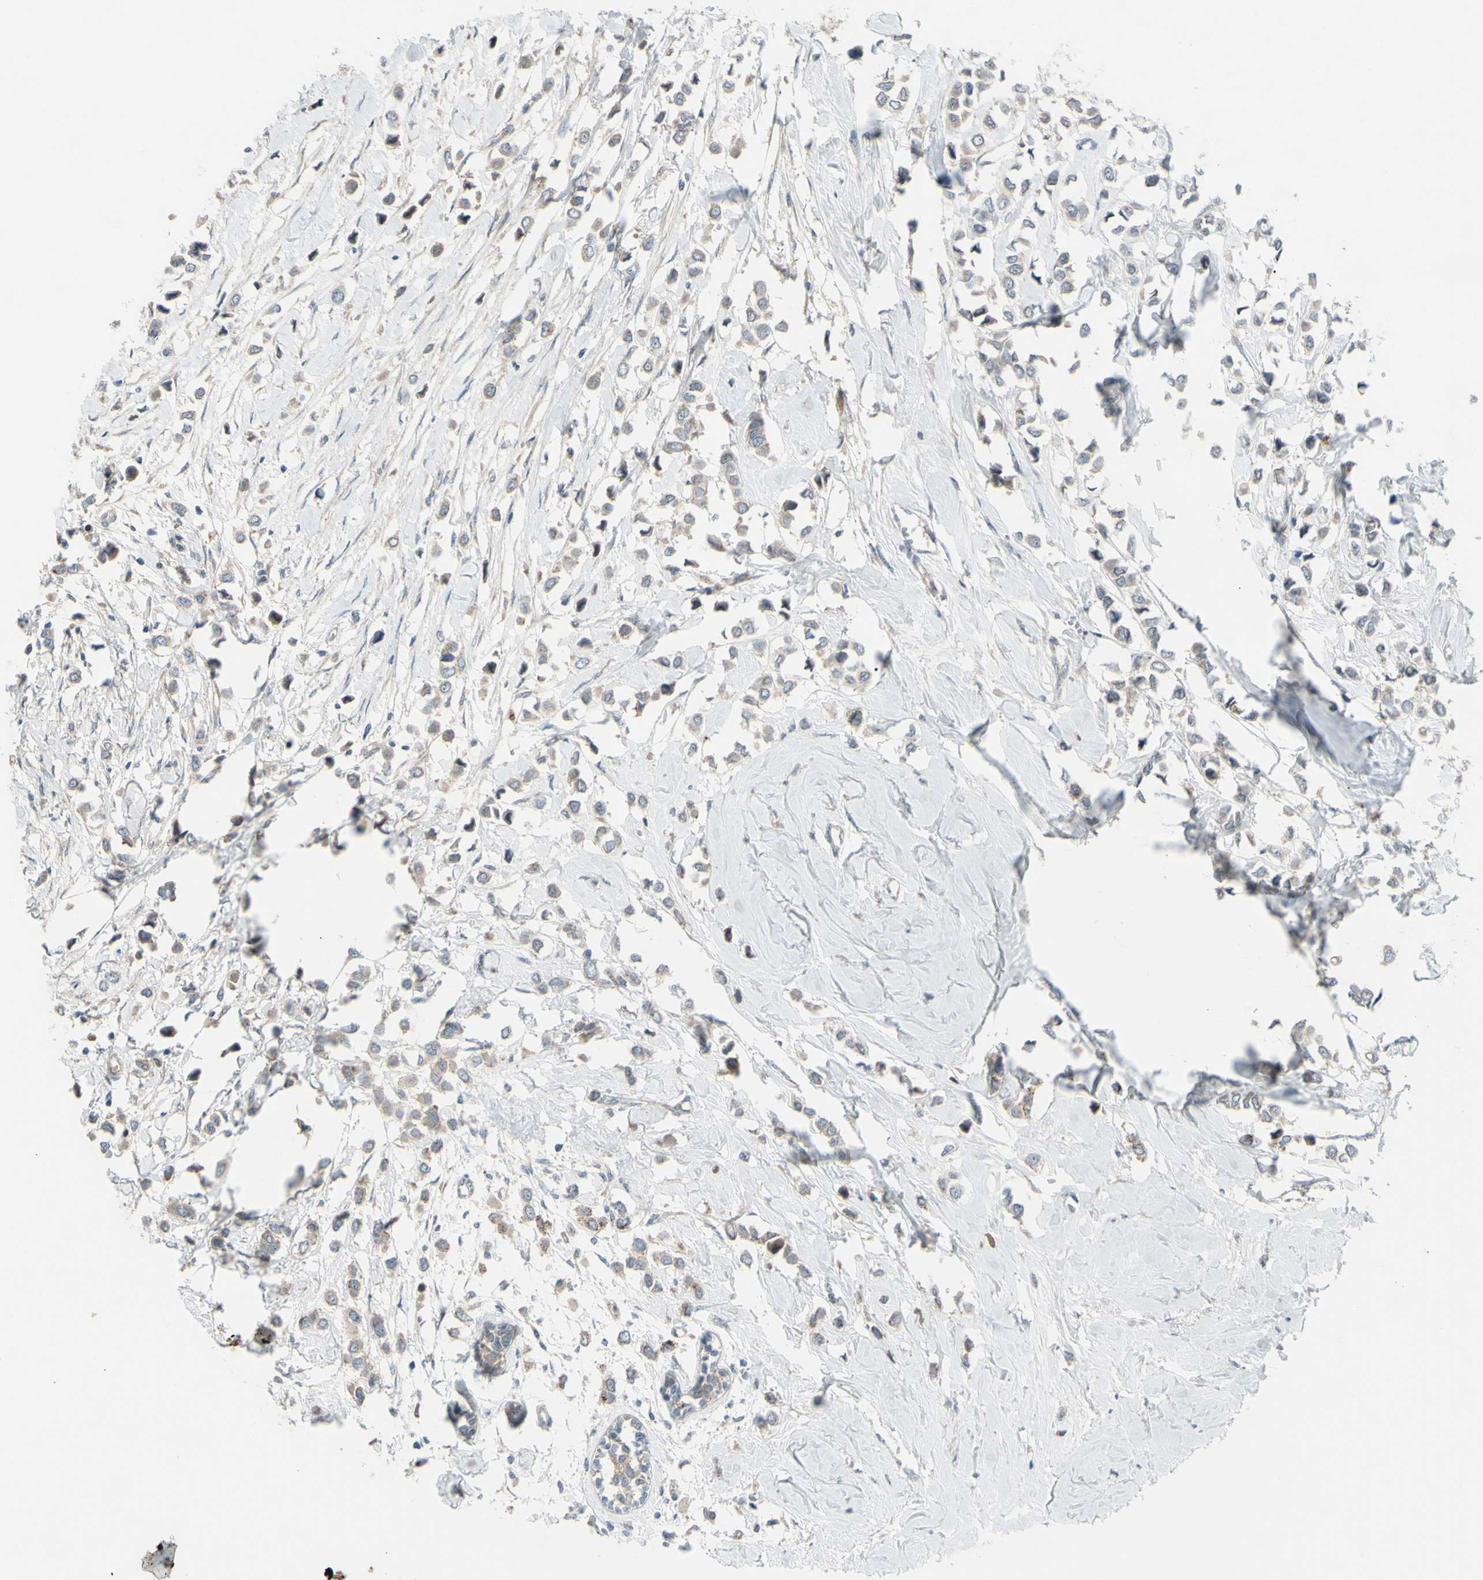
{"staining": {"intensity": "weak", "quantity": ">75%", "location": "cytoplasmic/membranous"}, "tissue": "breast cancer", "cell_type": "Tumor cells", "image_type": "cancer", "snomed": [{"axis": "morphology", "description": "Lobular carcinoma"}, {"axis": "topography", "description": "Breast"}], "caption": "A brown stain labels weak cytoplasmic/membranous staining of a protein in breast cancer (lobular carcinoma) tumor cells. The protein is shown in brown color, while the nuclei are stained blue.", "gene": "AFP", "patient": {"sex": "female", "age": 51}}